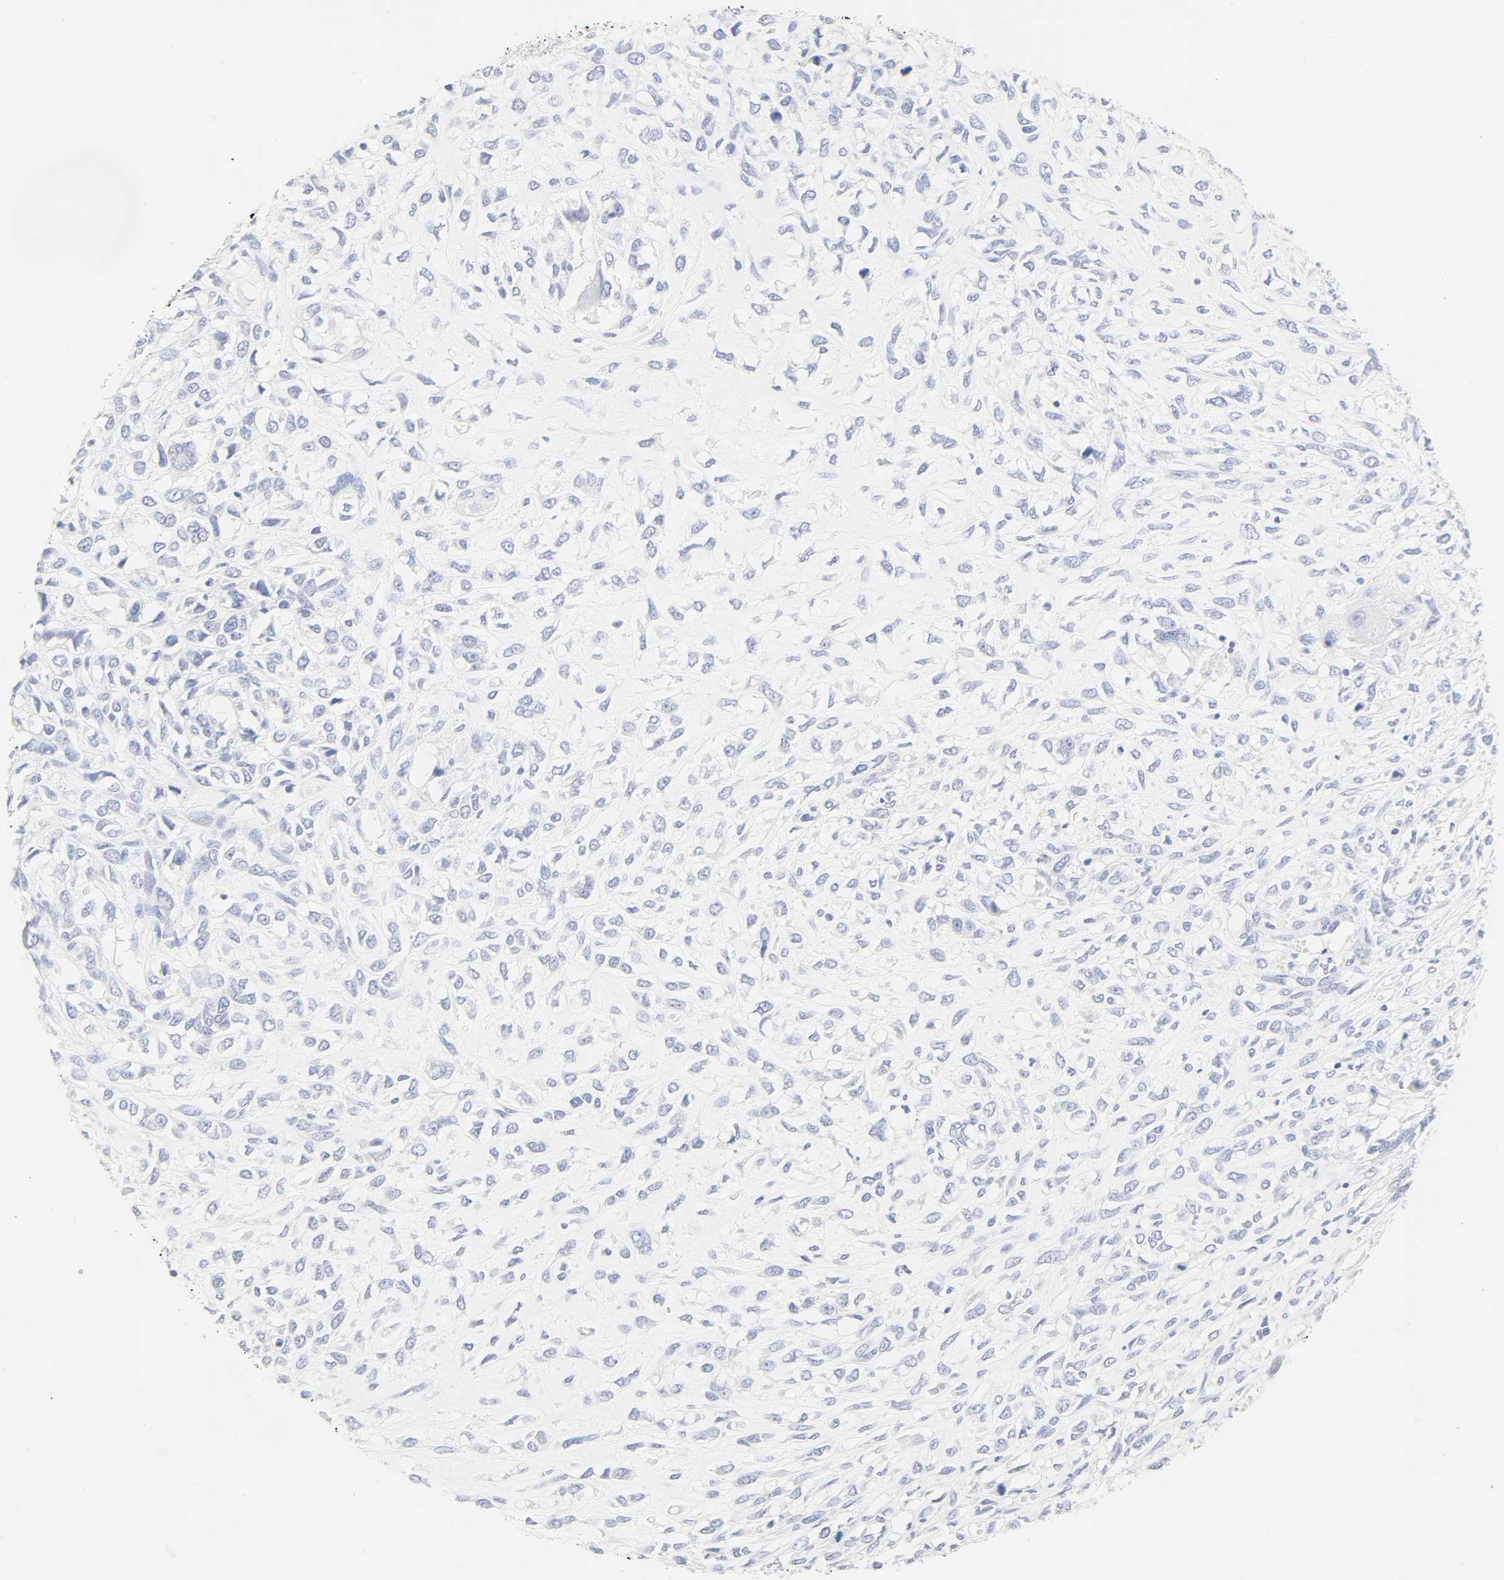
{"staining": {"intensity": "negative", "quantity": "none", "location": "none"}, "tissue": "head and neck cancer", "cell_type": "Tumor cells", "image_type": "cancer", "snomed": [{"axis": "morphology", "description": "Necrosis, NOS"}, {"axis": "morphology", "description": "Neoplasm, malignant, NOS"}, {"axis": "topography", "description": "Salivary gland"}, {"axis": "topography", "description": "Head-Neck"}], "caption": "This image is of head and neck cancer stained with IHC to label a protein in brown with the nuclei are counter-stained blue. There is no staining in tumor cells. (DAB (3,3'-diaminobenzidine) immunohistochemistry (IHC) visualized using brightfield microscopy, high magnification).", "gene": "SLCO1B3", "patient": {"sex": "male", "age": 43}}